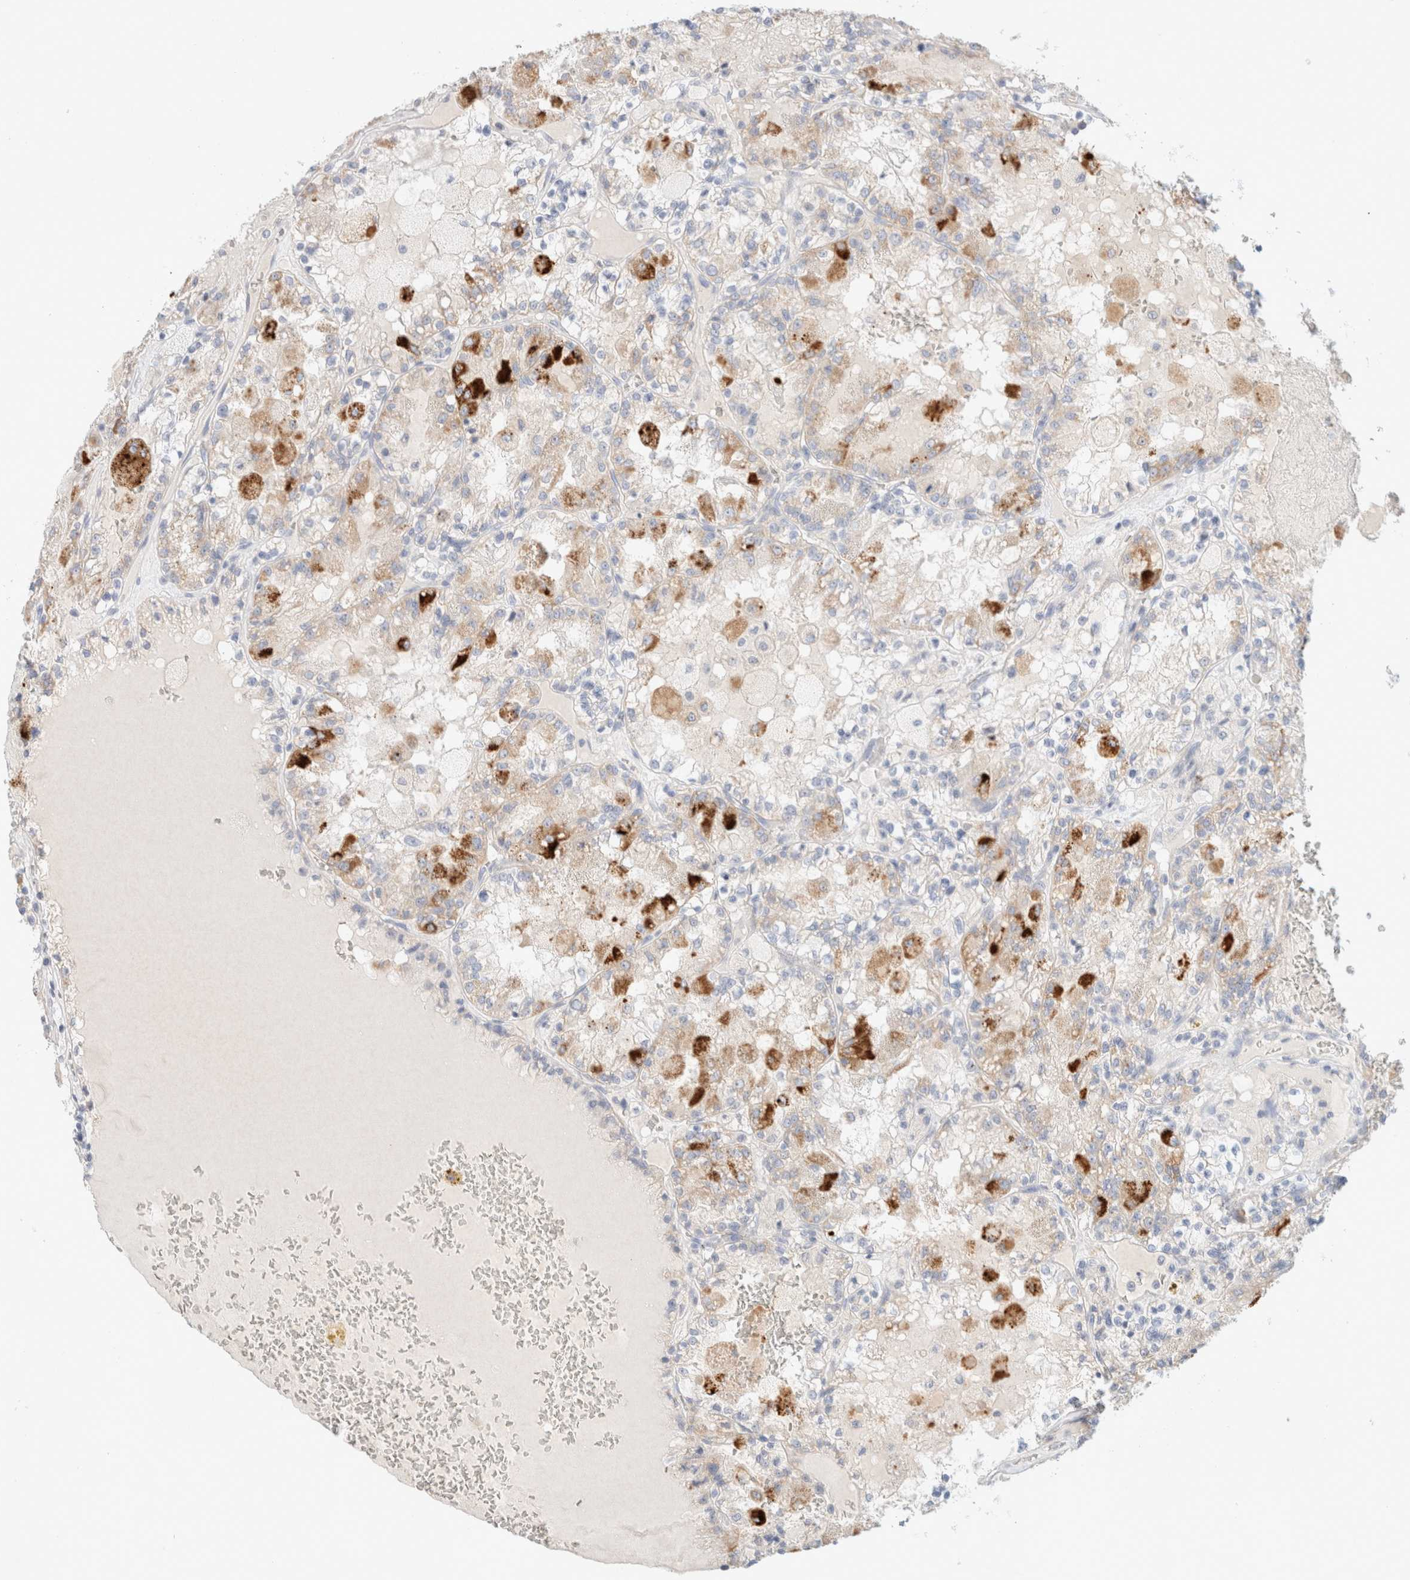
{"staining": {"intensity": "weak", "quantity": "<25%", "location": "cytoplasmic/membranous"}, "tissue": "renal cancer", "cell_type": "Tumor cells", "image_type": "cancer", "snomed": [{"axis": "morphology", "description": "Adenocarcinoma, NOS"}, {"axis": "topography", "description": "Kidney"}], "caption": "Renal cancer (adenocarcinoma) was stained to show a protein in brown. There is no significant positivity in tumor cells.", "gene": "HEXD", "patient": {"sex": "female", "age": 56}}